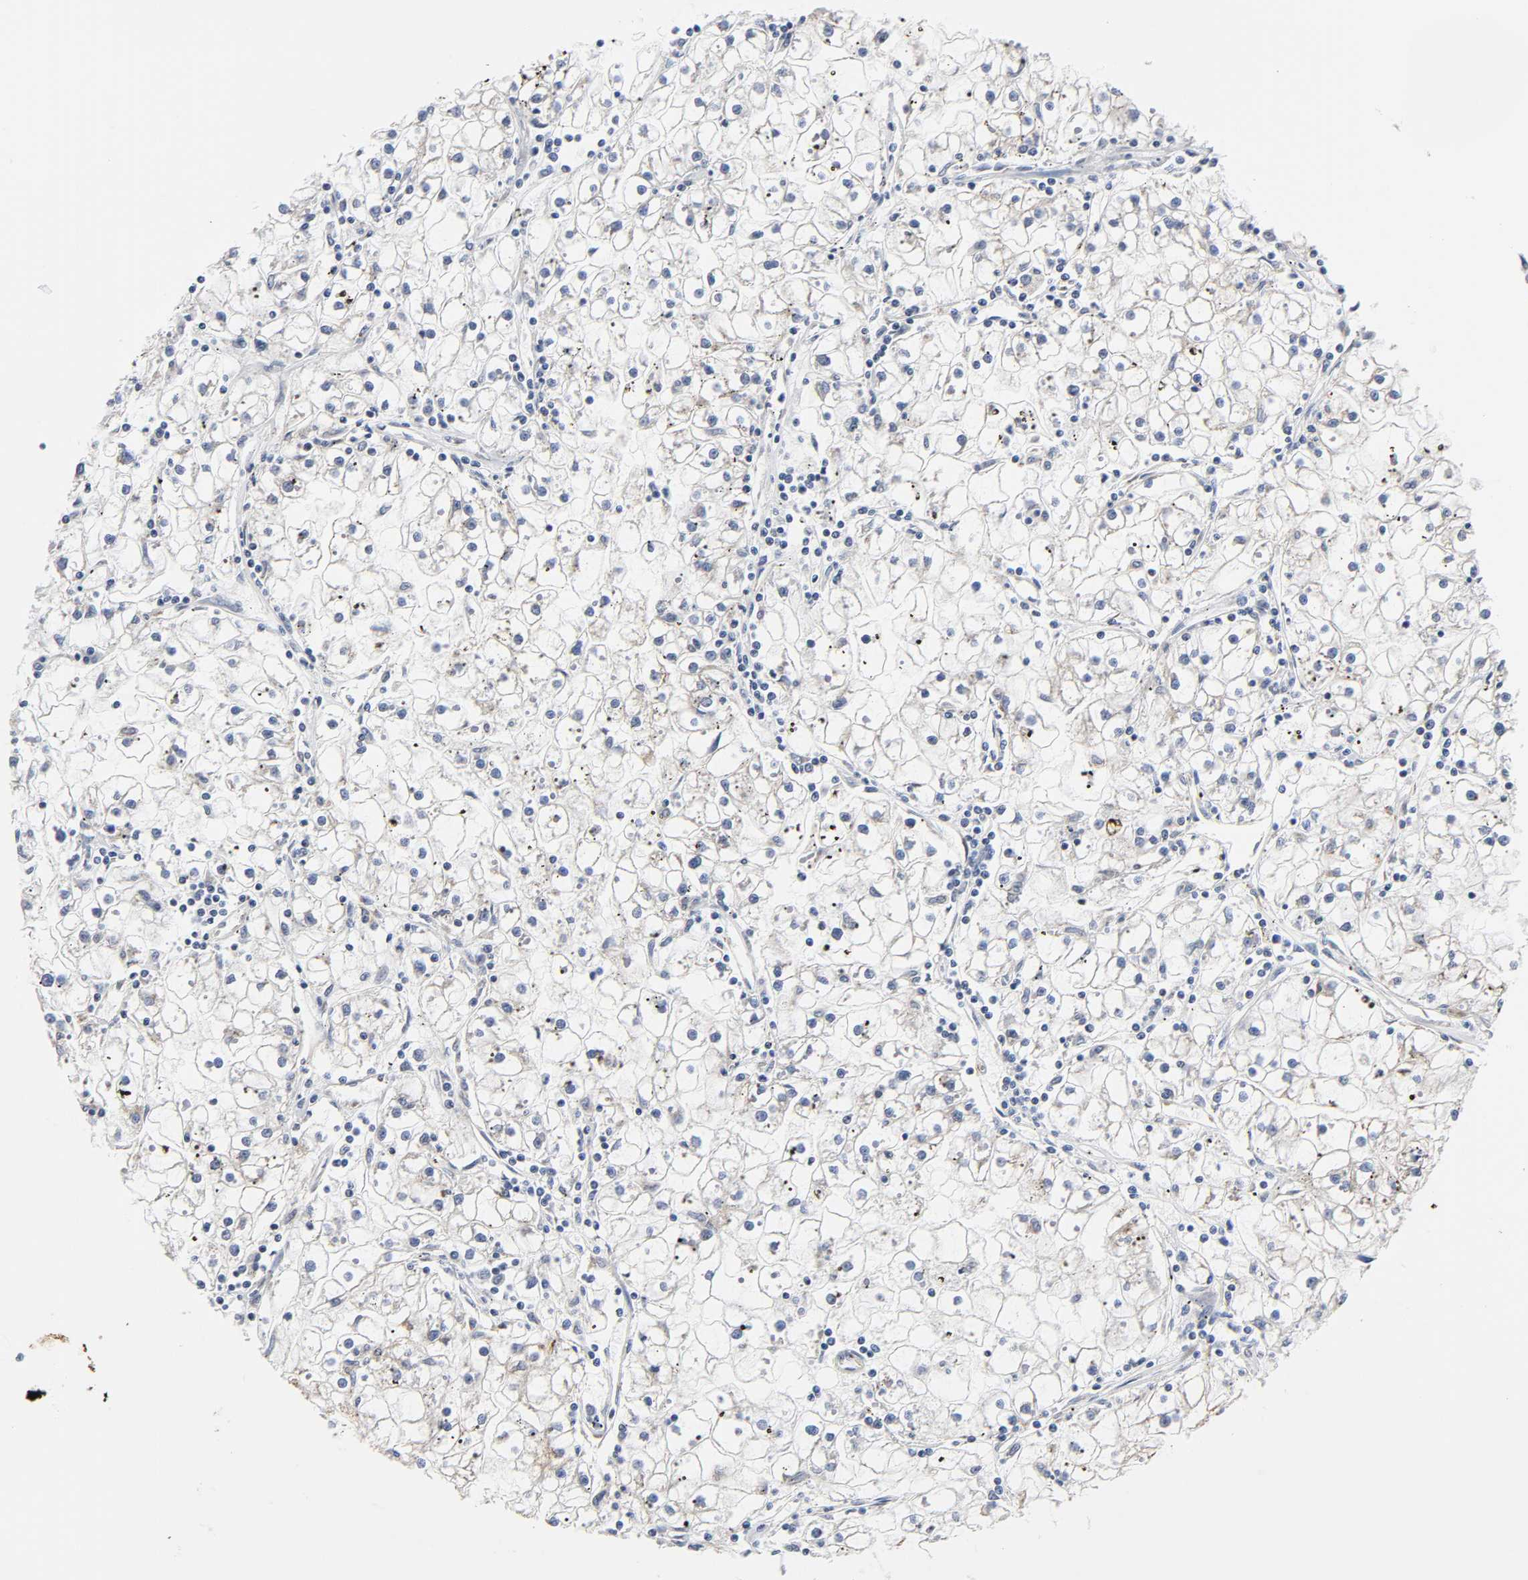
{"staining": {"intensity": "negative", "quantity": "none", "location": "none"}, "tissue": "renal cancer", "cell_type": "Tumor cells", "image_type": "cancer", "snomed": [{"axis": "morphology", "description": "Adenocarcinoma, NOS"}, {"axis": "topography", "description": "Kidney"}], "caption": "Tumor cells show no significant expression in renal adenocarcinoma.", "gene": "BAX", "patient": {"sex": "male", "age": 56}}